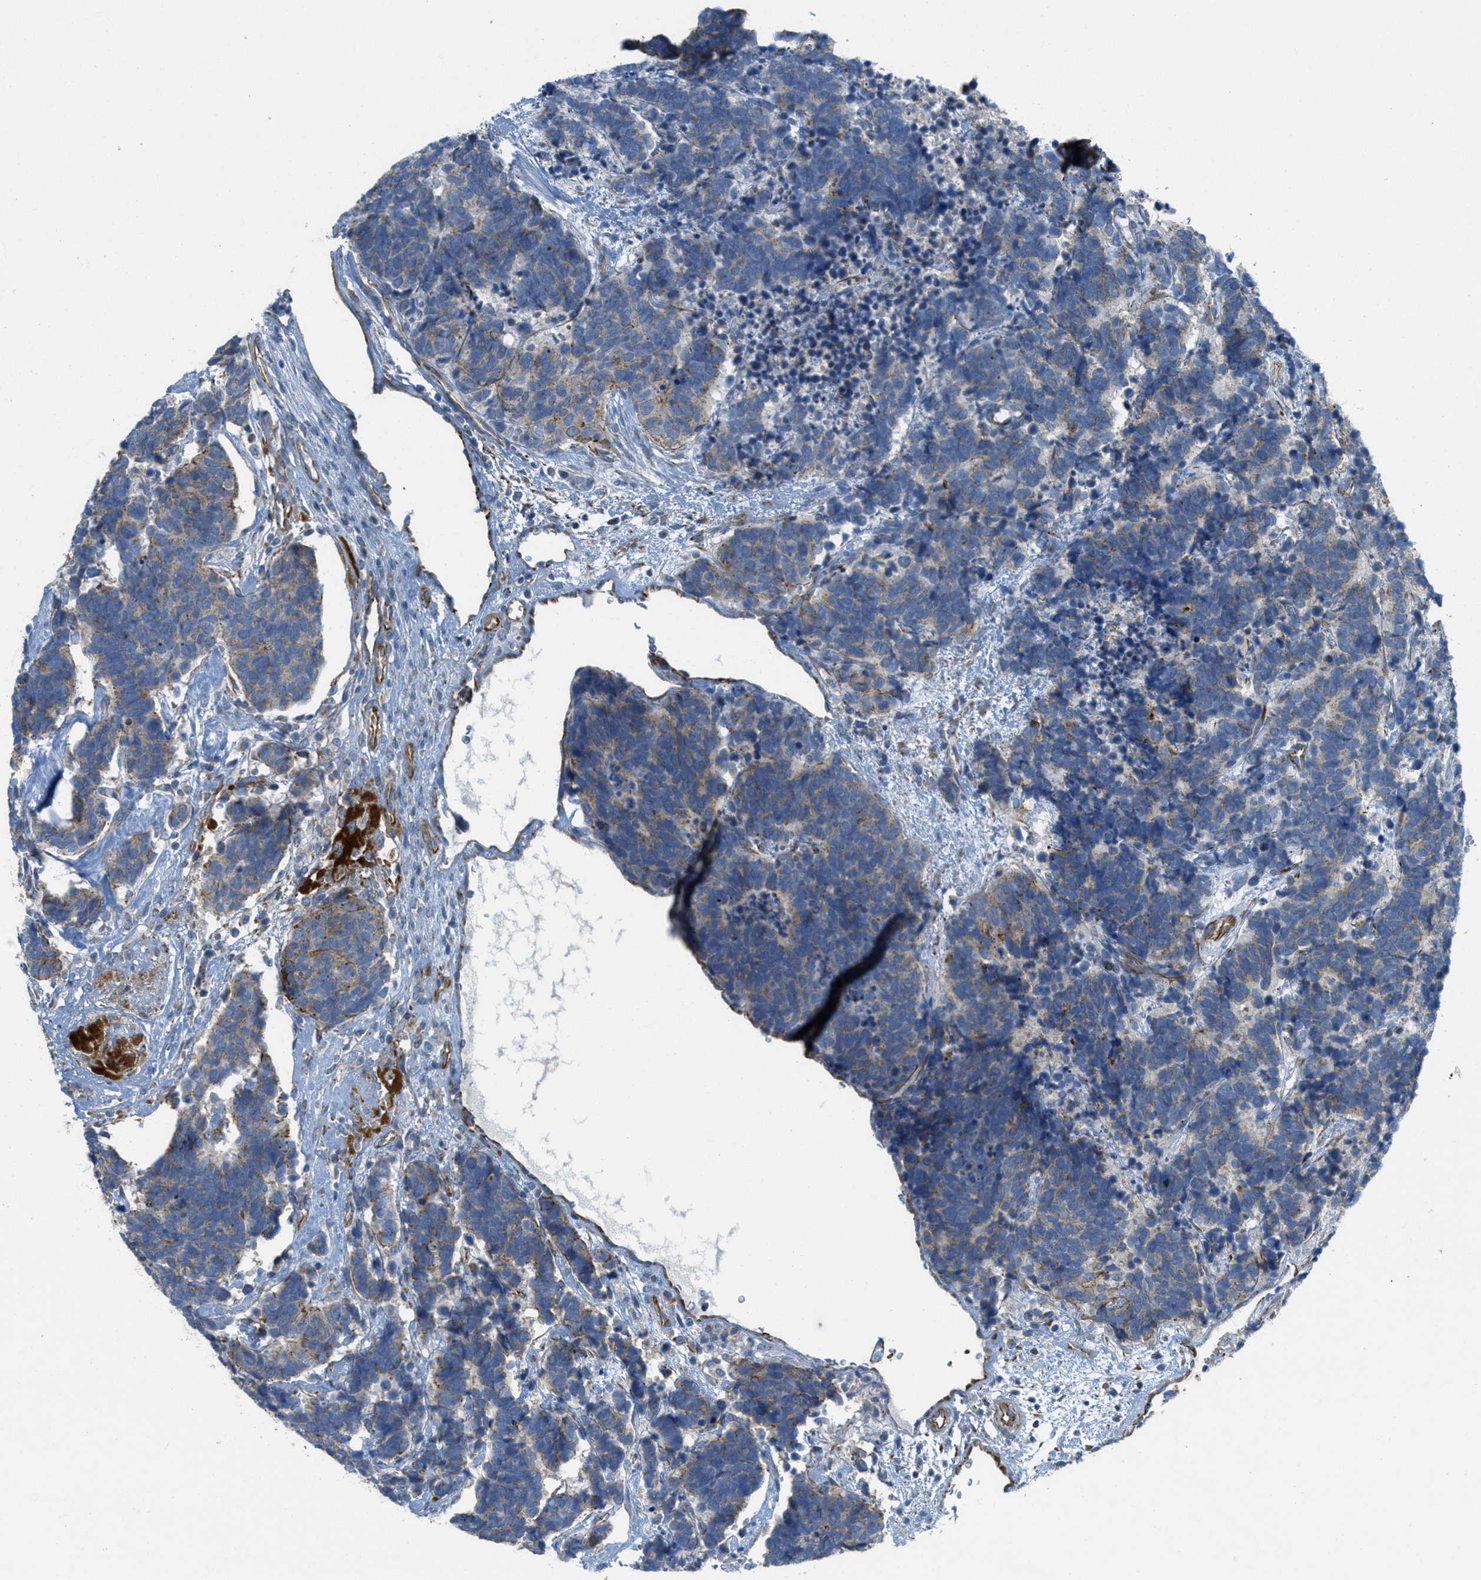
{"staining": {"intensity": "negative", "quantity": "none", "location": "none"}, "tissue": "carcinoid", "cell_type": "Tumor cells", "image_type": "cancer", "snomed": [{"axis": "morphology", "description": "Carcinoma, NOS"}, {"axis": "morphology", "description": "Carcinoid, malignant, NOS"}, {"axis": "topography", "description": "Urinary bladder"}], "caption": "Tumor cells show no significant protein expression in carcinoid.", "gene": "BTN3A1", "patient": {"sex": "male", "age": 57}}